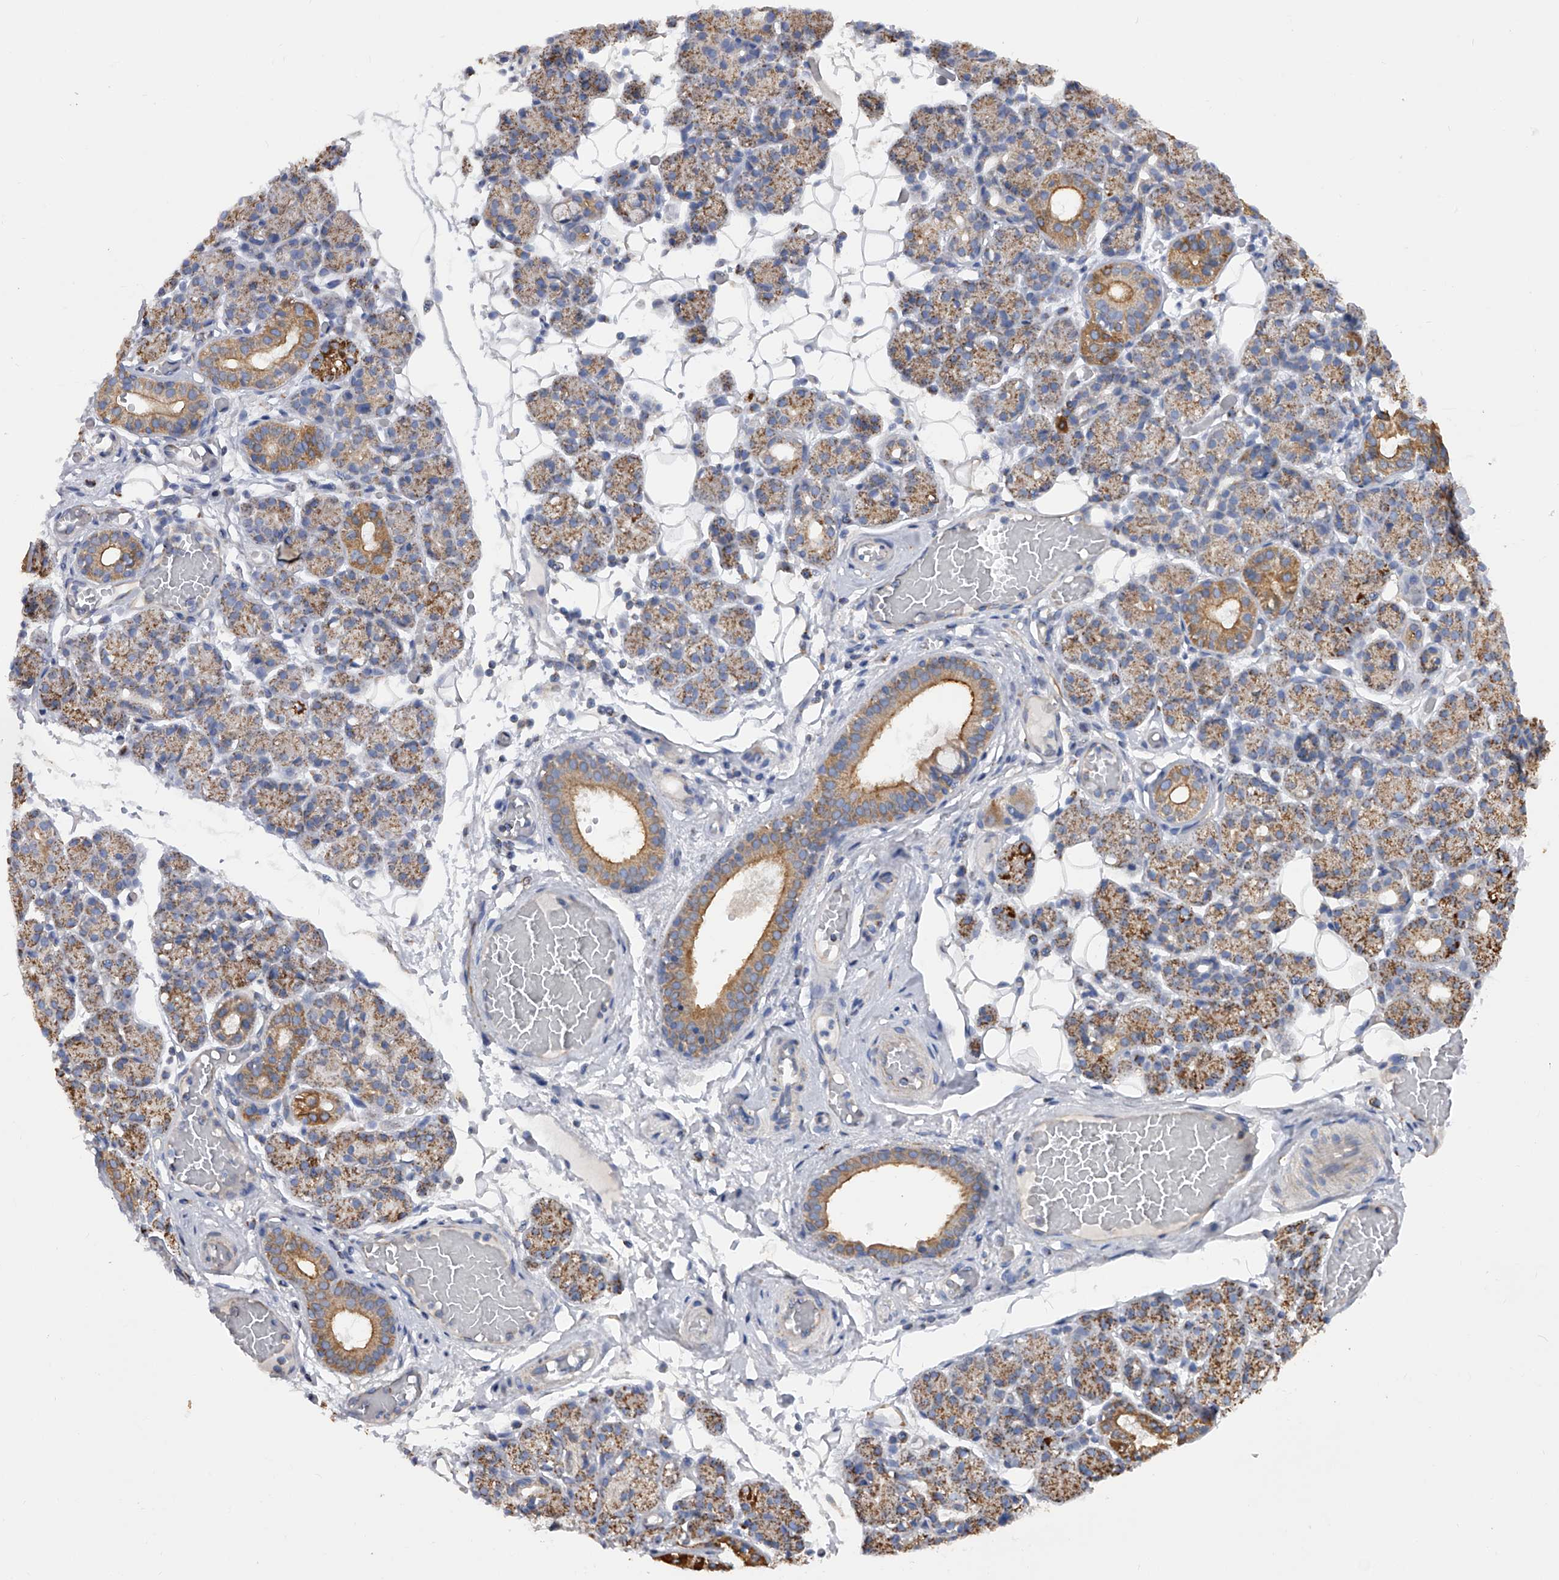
{"staining": {"intensity": "moderate", "quantity": ">75%", "location": "cytoplasmic/membranous"}, "tissue": "salivary gland", "cell_type": "Glandular cells", "image_type": "normal", "snomed": [{"axis": "morphology", "description": "Normal tissue, NOS"}, {"axis": "topography", "description": "Salivary gland"}], "caption": "A histopathology image of human salivary gland stained for a protein displays moderate cytoplasmic/membranous brown staining in glandular cells. (DAB (3,3'-diaminobenzidine) = brown stain, brightfield microscopy at high magnification).", "gene": "PDSS2", "patient": {"sex": "male", "age": 63}}